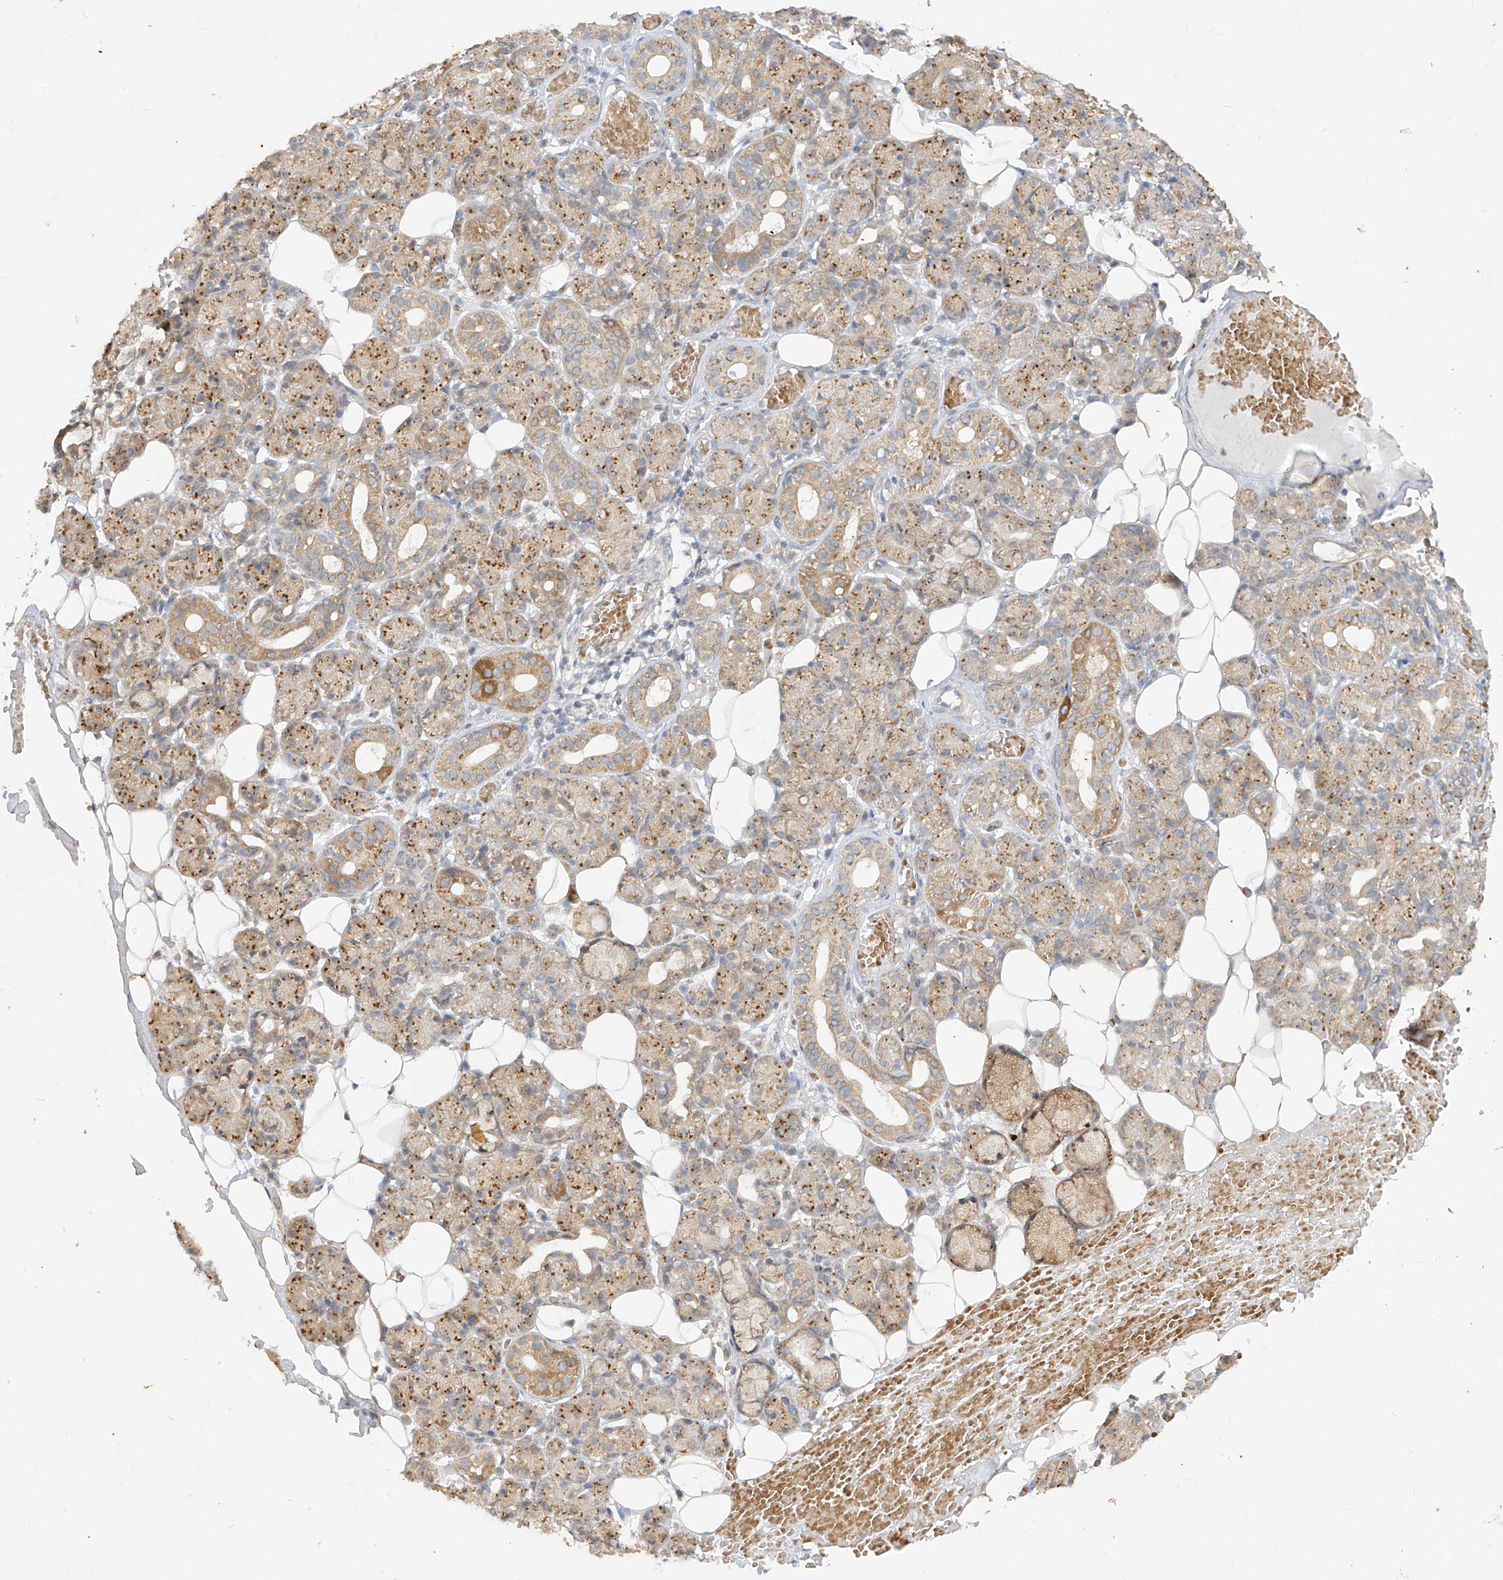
{"staining": {"intensity": "moderate", "quantity": "25%-75%", "location": "cytoplasmic/membranous"}, "tissue": "salivary gland", "cell_type": "Glandular cells", "image_type": "normal", "snomed": [{"axis": "morphology", "description": "Normal tissue, NOS"}, {"axis": "topography", "description": "Salivary gland"}], "caption": "The histopathology image demonstrates staining of benign salivary gland, revealing moderate cytoplasmic/membranous protein positivity (brown color) within glandular cells. Using DAB (3,3'-diaminobenzidine) (brown) and hematoxylin (blue) stains, captured at high magnification using brightfield microscopy.", "gene": "MTUS2", "patient": {"sex": "male", "age": 63}}